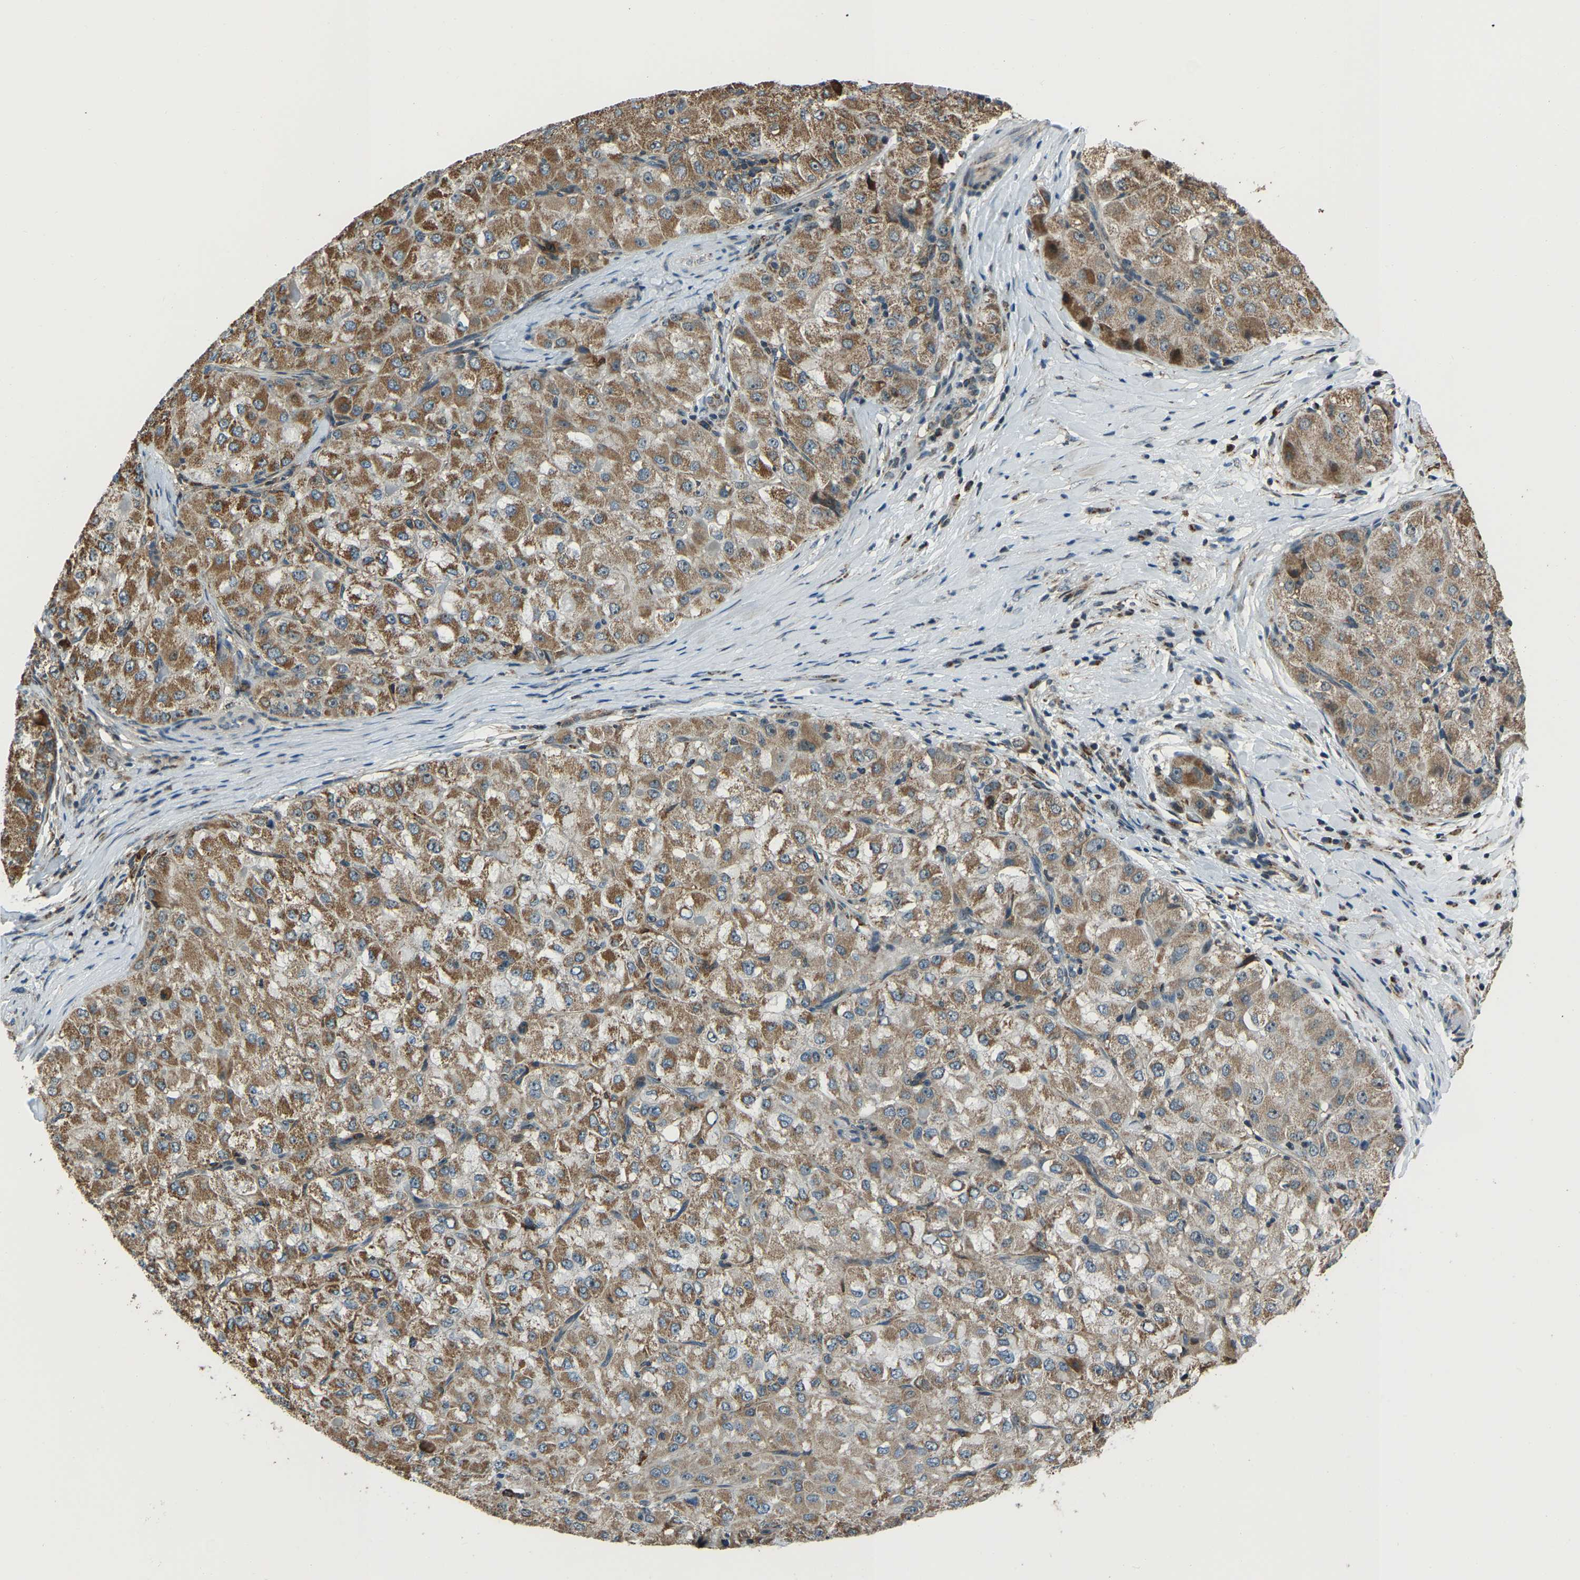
{"staining": {"intensity": "moderate", "quantity": ">75%", "location": "cytoplasmic/membranous"}, "tissue": "liver cancer", "cell_type": "Tumor cells", "image_type": "cancer", "snomed": [{"axis": "morphology", "description": "Carcinoma, Hepatocellular, NOS"}, {"axis": "topography", "description": "Liver"}], "caption": "Immunohistochemistry histopathology image of neoplastic tissue: human liver hepatocellular carcinoma stained using immunohistochemistry exhibits medium levels of moderate protein expression localized specifically in the cytoplasmic/membranous of tumor cells, appearing as a cytoplasmic/membranous brown color.", "gene": "RBM33", "patient": {"sex": "male", "age": 80}}